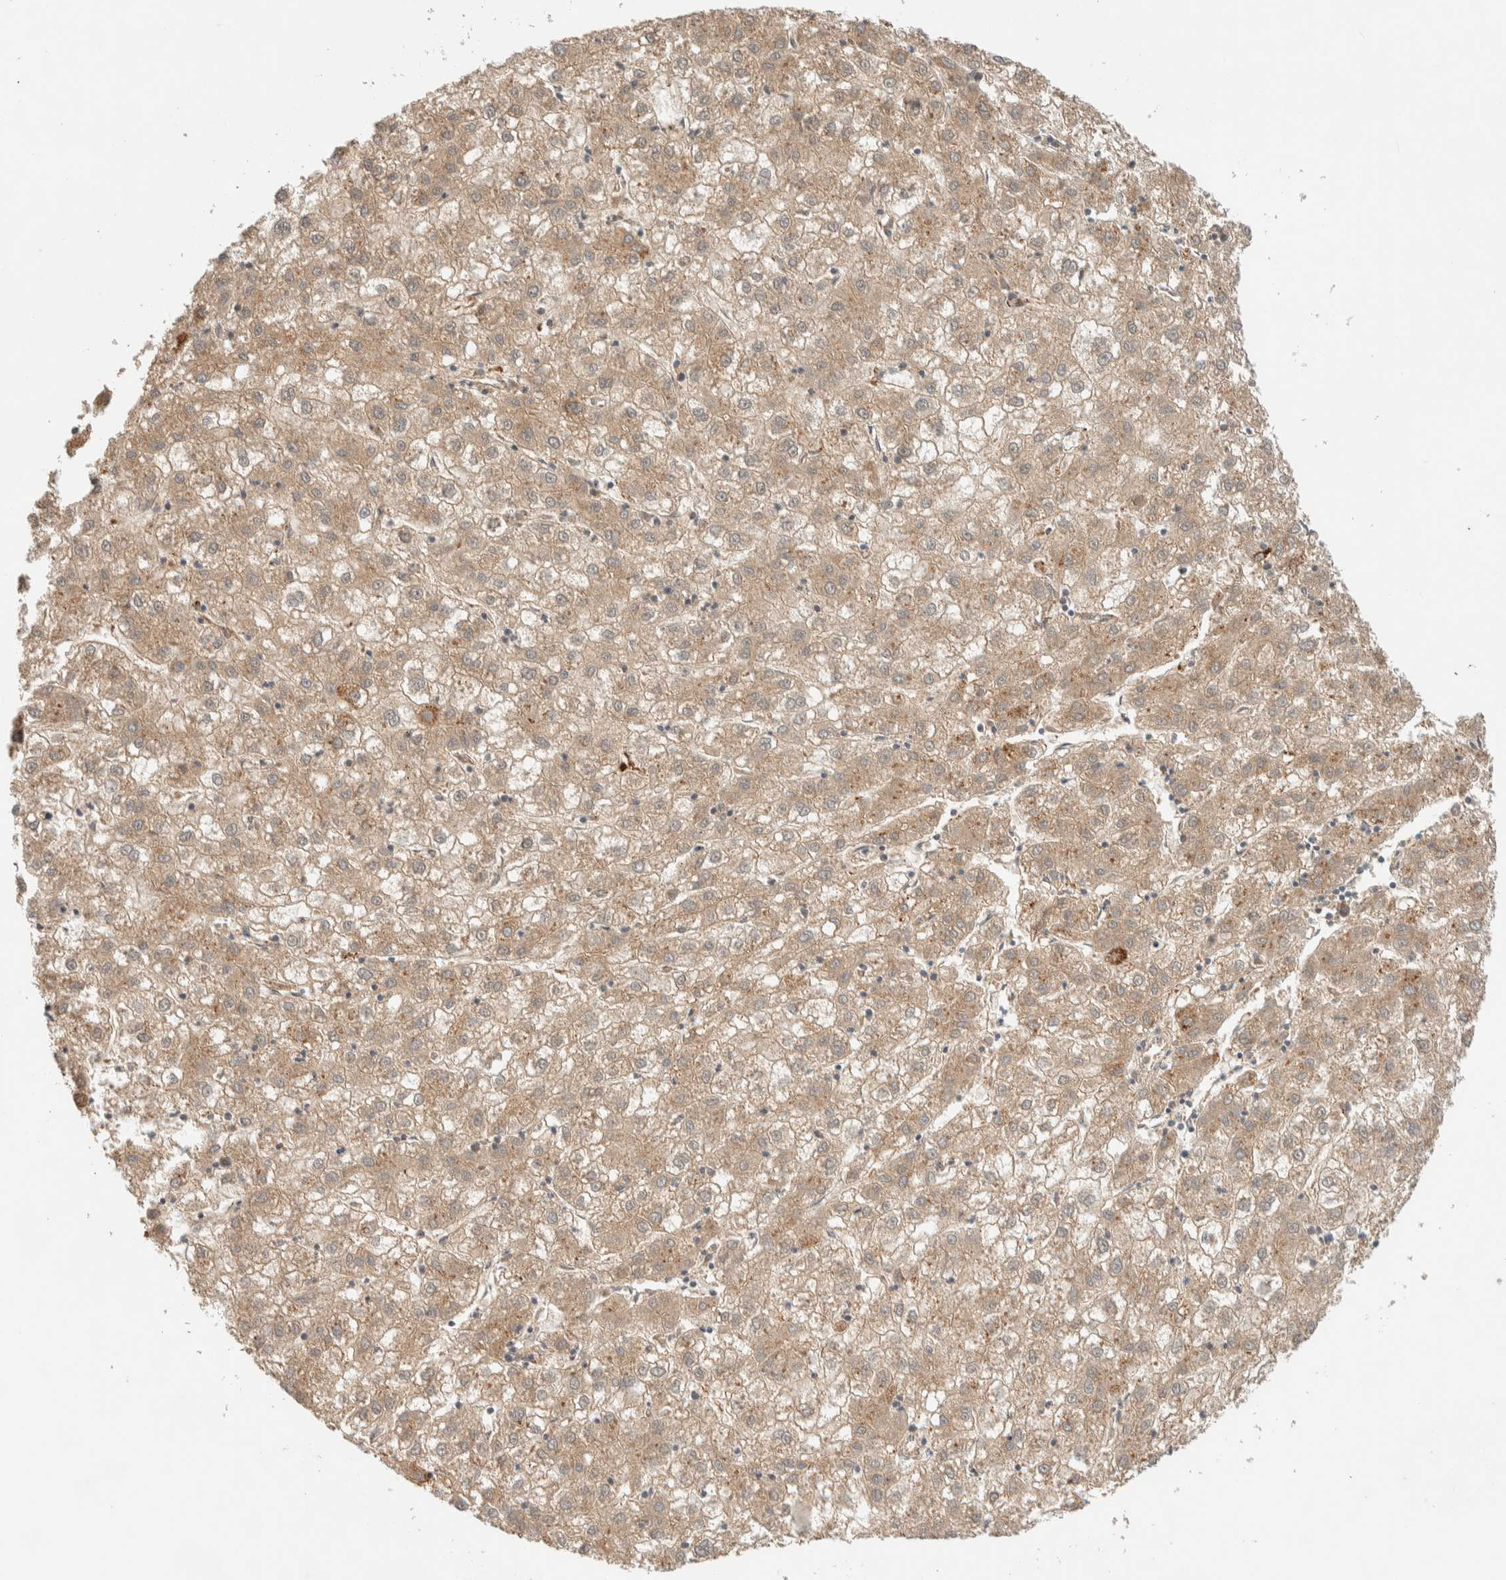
{"staining": {"intensity": "weak", "quantity": ">75%", "location": "cytoplasmic/membranous"}, "tissue": "liver cancer", "cell_type": "Tumor cells", "image_type": "cancer", "snomed": [{"axis": "morphology", "description": "Carcinoma, Hepatocellular, NOS"}, {"axis": "topography", "description": "Liver"}], "caption": "Tumor cells reveal low levels of weak cytoplasmic/membranous positivity in about >75% of cells in liver cancer (hepatocellular carcinoma). (IHC, brightfield microscopy, high magnification).", "gene": "FAM167A", "patient": {"sex": "male", "age": 72}}